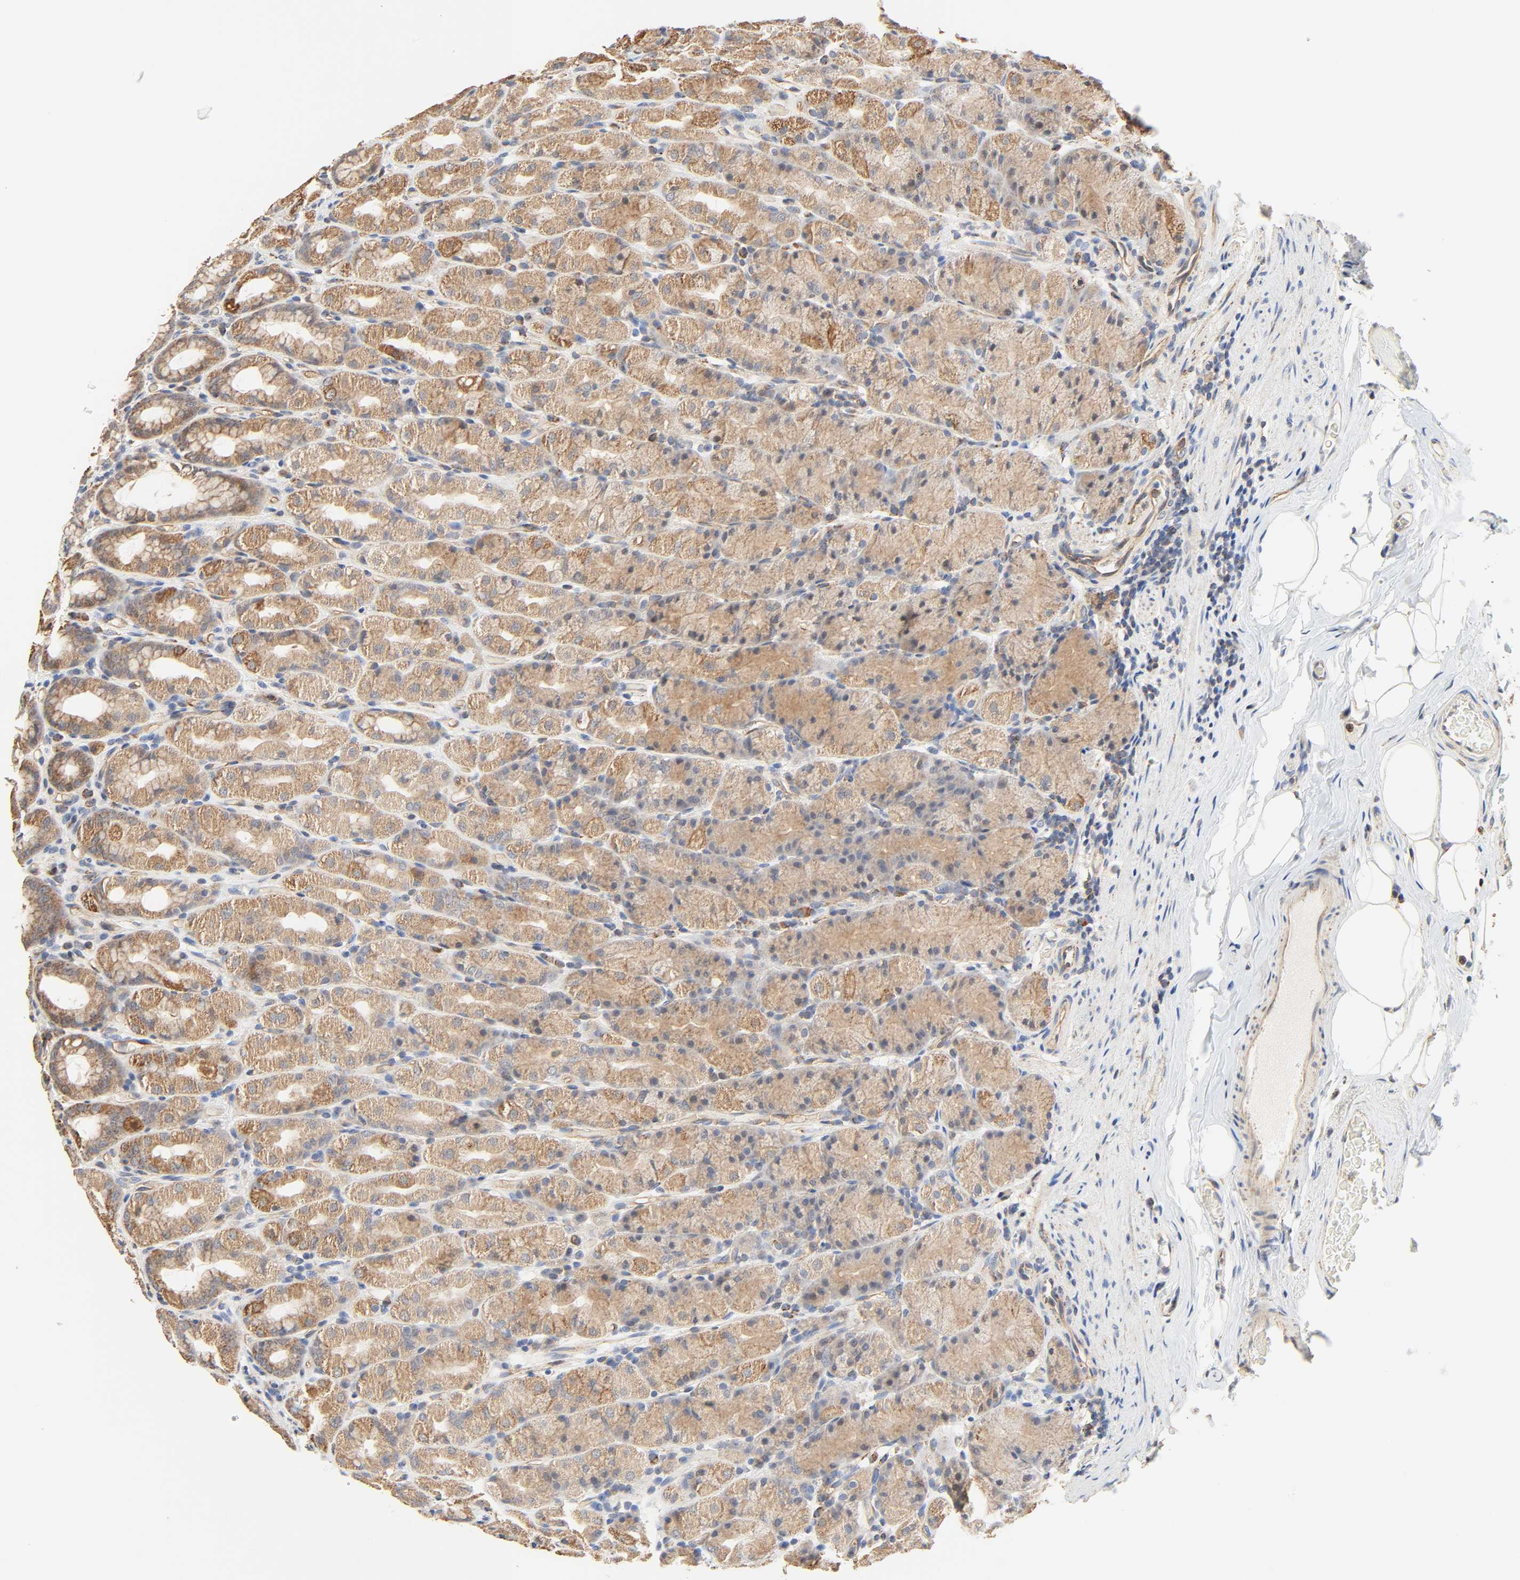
{"staining": {"intensity": "moderate", "quantity": ">75%", "location": "cytoplasmic/membranous"}, "tissue": "stomach", "cell_type": "Glandular cells", "image_type": "normal", "snomed": [{"axis": "morphology", "description": "Normal tissue, NOS"}, {"axis": "topography", "description": "Stomach, upper"}], "caption": "High-power microscopy captured an immunohistochemistry image of benign stomach, revealing moderate cytoplasmic/membranous expression in approximately >75% of glandular cells.", "gene": "ZMAT5", "patient": {"sex": "male", "age": 68}}